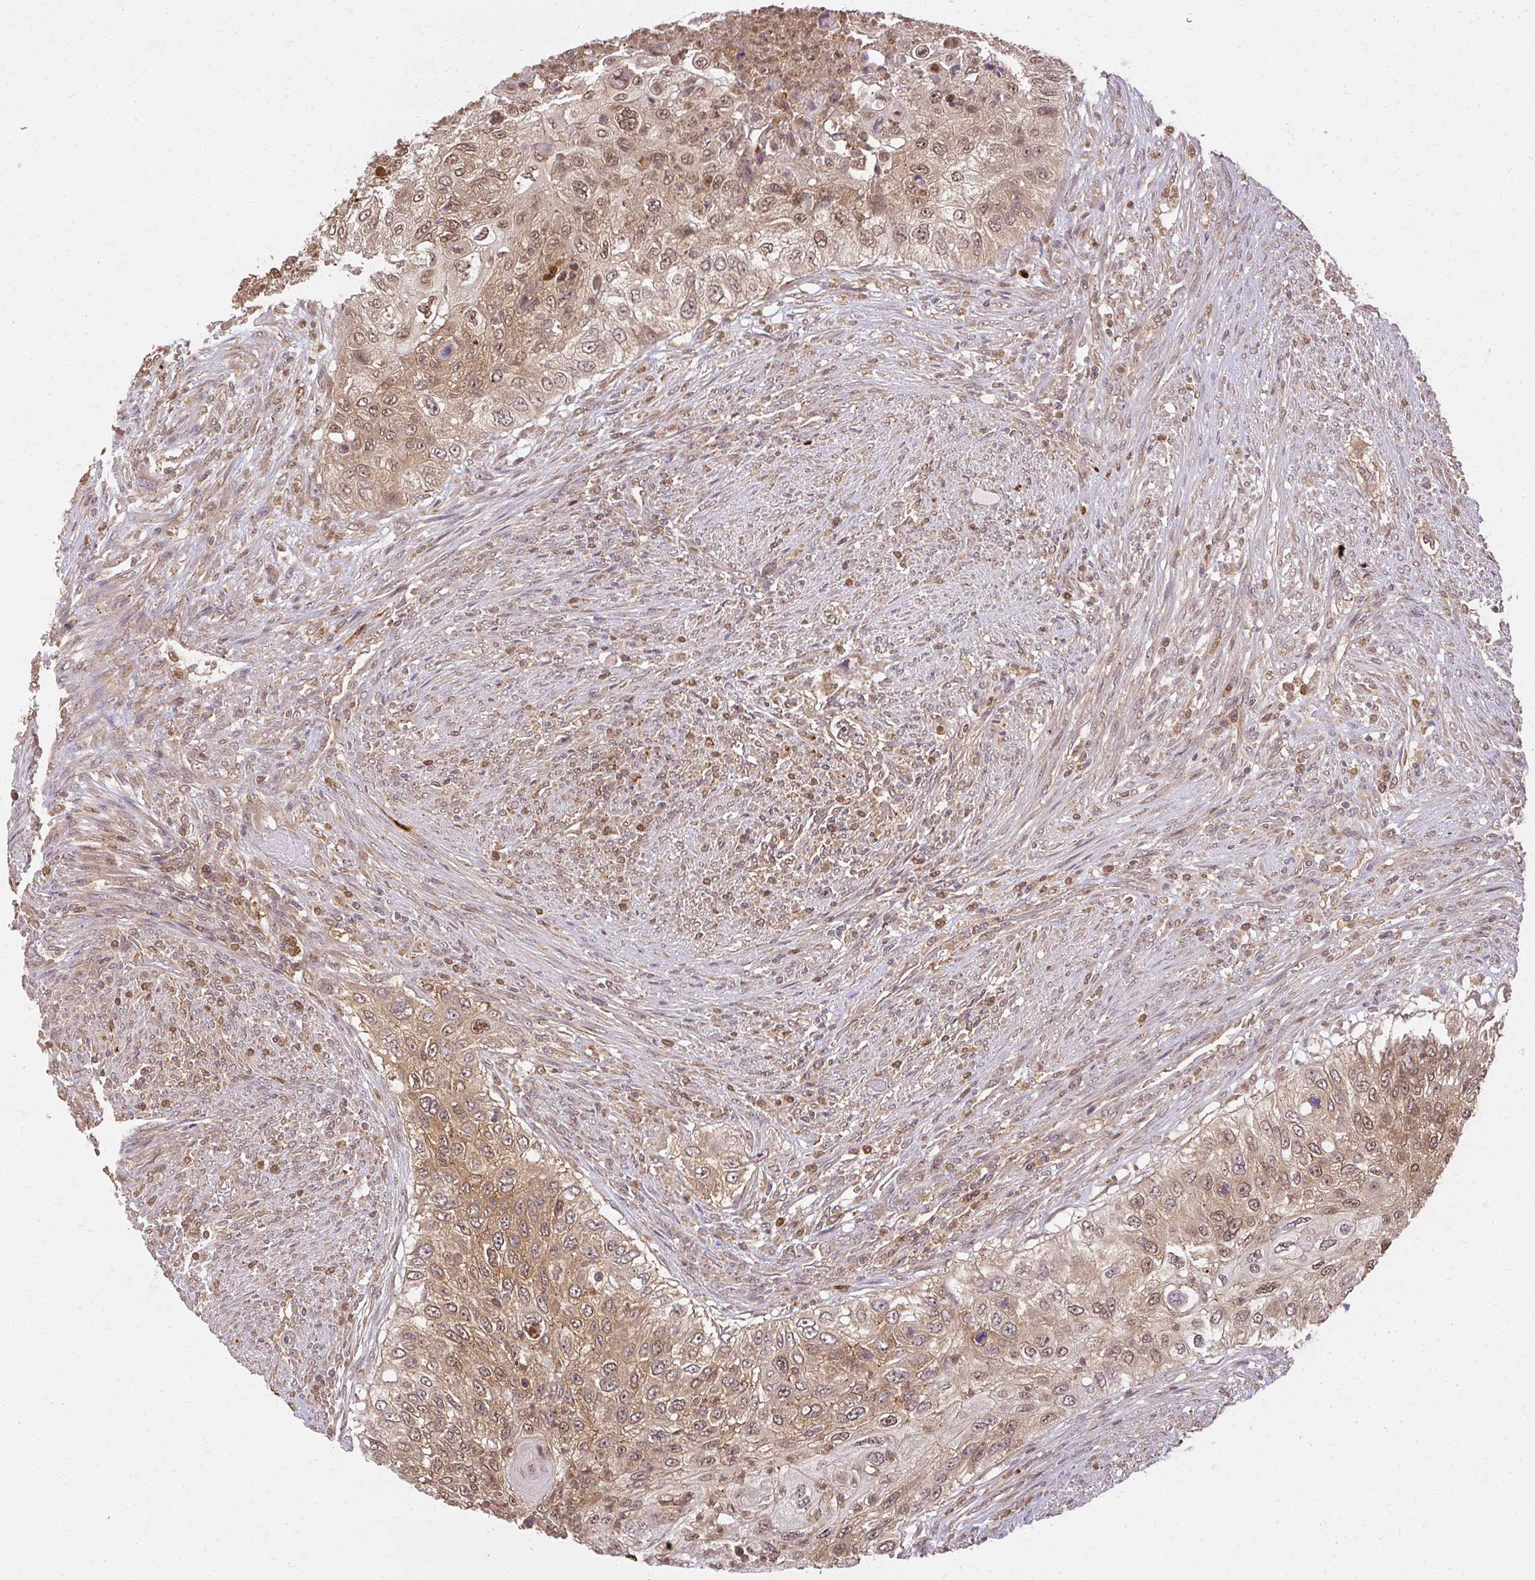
{"staining": {"intensity": "moderate", "quantity": ">75%", "location": "cytoplasmic/membranous,nuclear"}, "tissue": "urothelial cancer", "cell_type": "Tumor cells", "image_type": "cancer", "snomed": [{"axis": "morphology", "description": "Urothelial carcinoma, High grade"}, {"axis": "topography", "description": "Urinary bladder"}], "caption": "This image reveals high-grade urothelial carcinoma stained with IHC to label a protein in brown. The cytoplasmic/membranous and nuclear of tumor cells show moderate positivity for the protein. Nuclei are counter-stained blue.", "gene": "LARS2", "patient": {"sex": "female", "age": 60}}